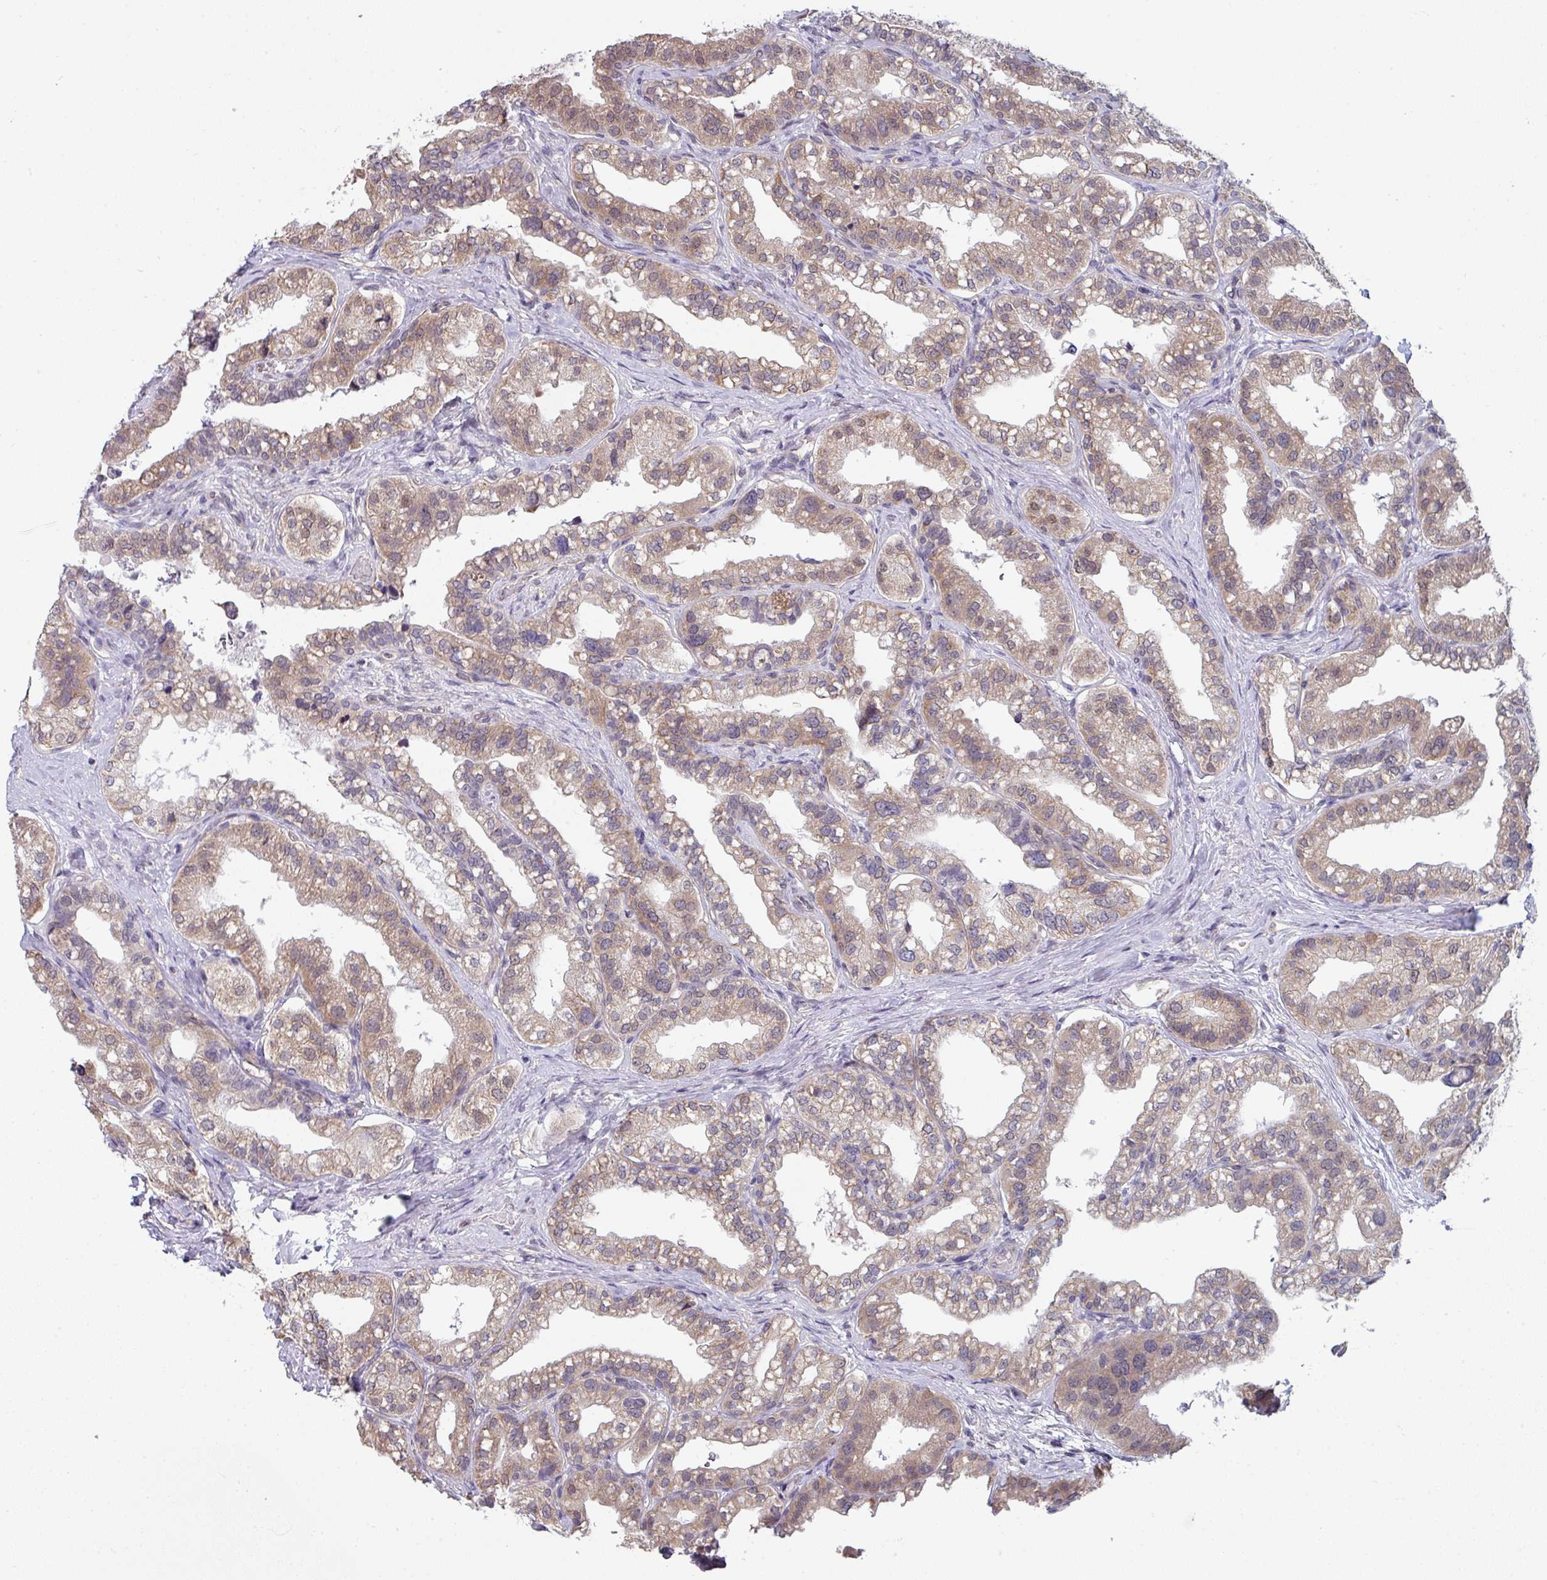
{"staining": {"intensity": "moderate", "quantity": ">75%", "location": "nuclear"}, "tissue": "seminal vesicle", "cell_type": "Glandular cells", "image_type": "normal", "snomed": [{"axis": "morphology", "description": "Normal tissue, NOS"}, {"axis": "topography", "description": "Seminal veicle"}, {"axis": "topography", "description": "Peripheral nerve tissue"}], "caption": "IHC of benign human seminal vesicle shows medium levels of moderate nuclear expression in about >75% of glandular cells.", "gene": "TMED5", "patient": {"sex": "male", "age": 60}}